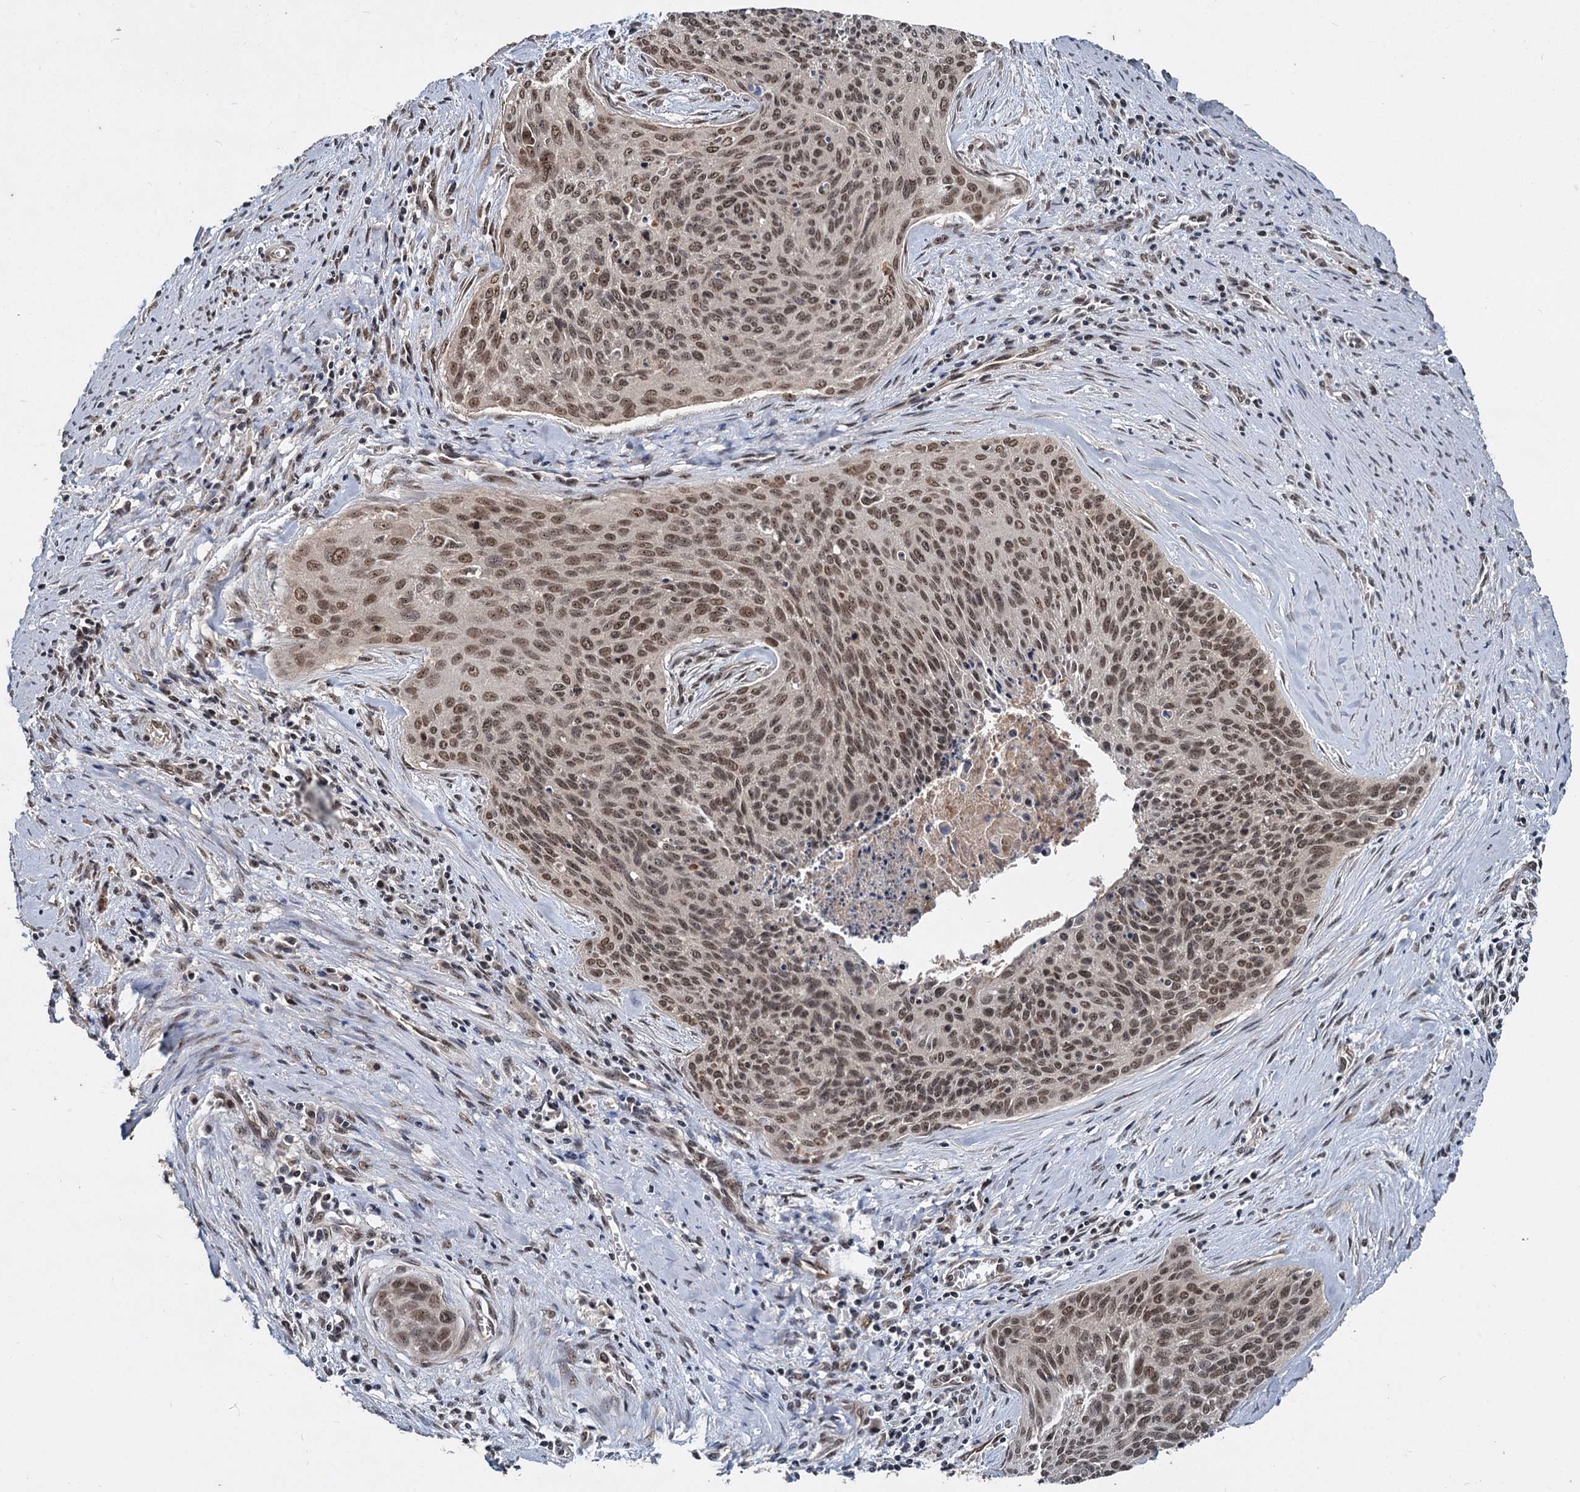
{"staining": {"intensity": "weak", "quantity": "25%-75%", "location": "nuclear"}, "tissue": "cervical cancer", "cell_type": "Tumor cells", "image_type": "cancer", "snomed": [{"axis": "morphology", "description": "Squamous cell carcinoma, NOS"}, {"axis": "topography", "description": "Cervix"}], "caption": "Immunohistochemistry staining of cervical cancer, which shows low levels of weak nuclear staining in about 25%-75% of tumor cells indicating weak nuclear protein staining. The staining was performed using DAB (brown) for protein detection and nuclei were counterstained in hematoxylin (blue).", "gene": "FAM216B", "patient": {"sex": "female", "age": 55}}